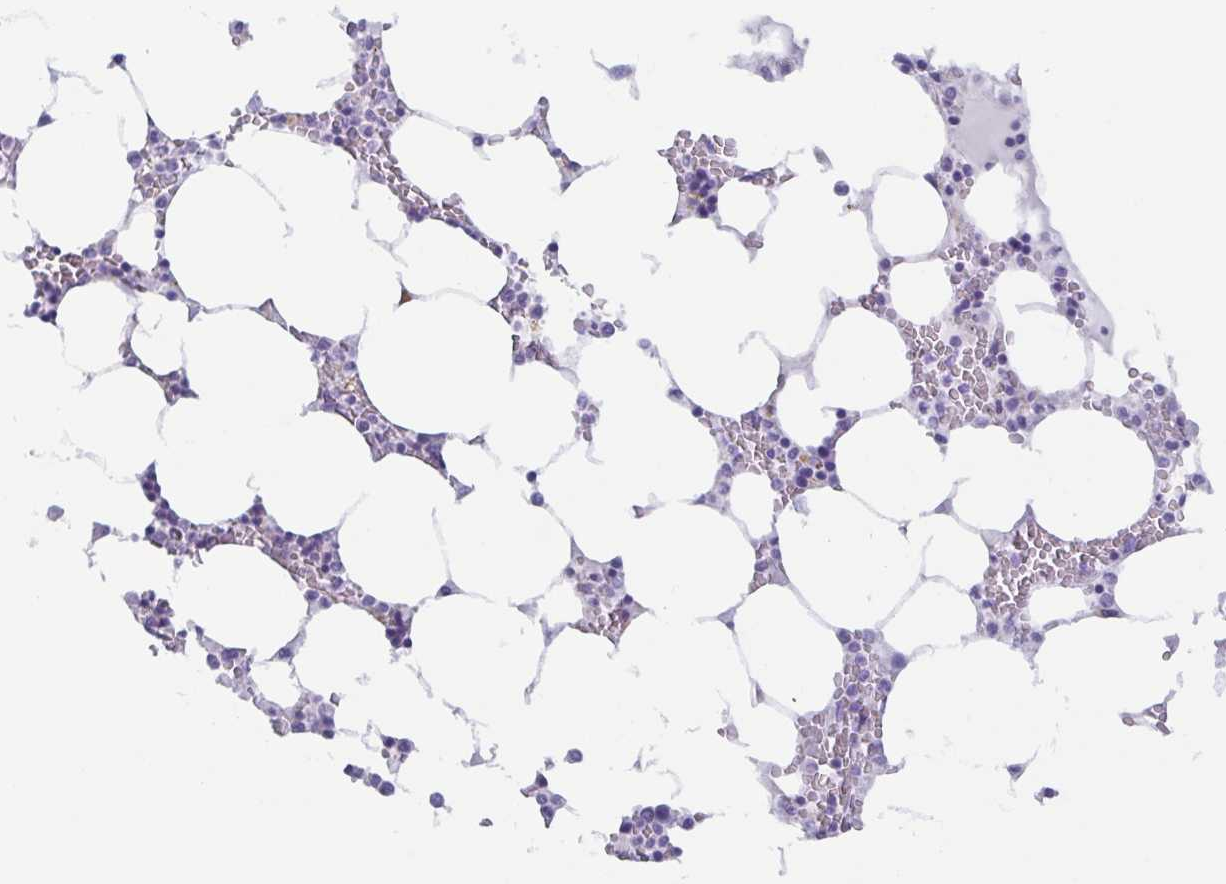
{"staining": {"intensity": "negative", "quantity": "none", "location": "none"}, "tissue": "bone marrow", "cell_type": "Hematopoietic cells", "image_type": "normal", "snomed": [{"axis": "morphology", "description": "Normal tissue, NOS"}, {"axis": "topography", "description": "Bone marrow"}], "caption": "This is a histopathology image of immunohistochemistry staining of unremarkable bone marrow, which shows no positivity in hematopoietic cells. The staining was performed using DAB to visualize the protein expression in brown, while the nuclei were stained in blue with hematoxylin (Magnification: 20x).", "gene": "TAGLN3", "patient": {"sex": "male", "age": 64}}